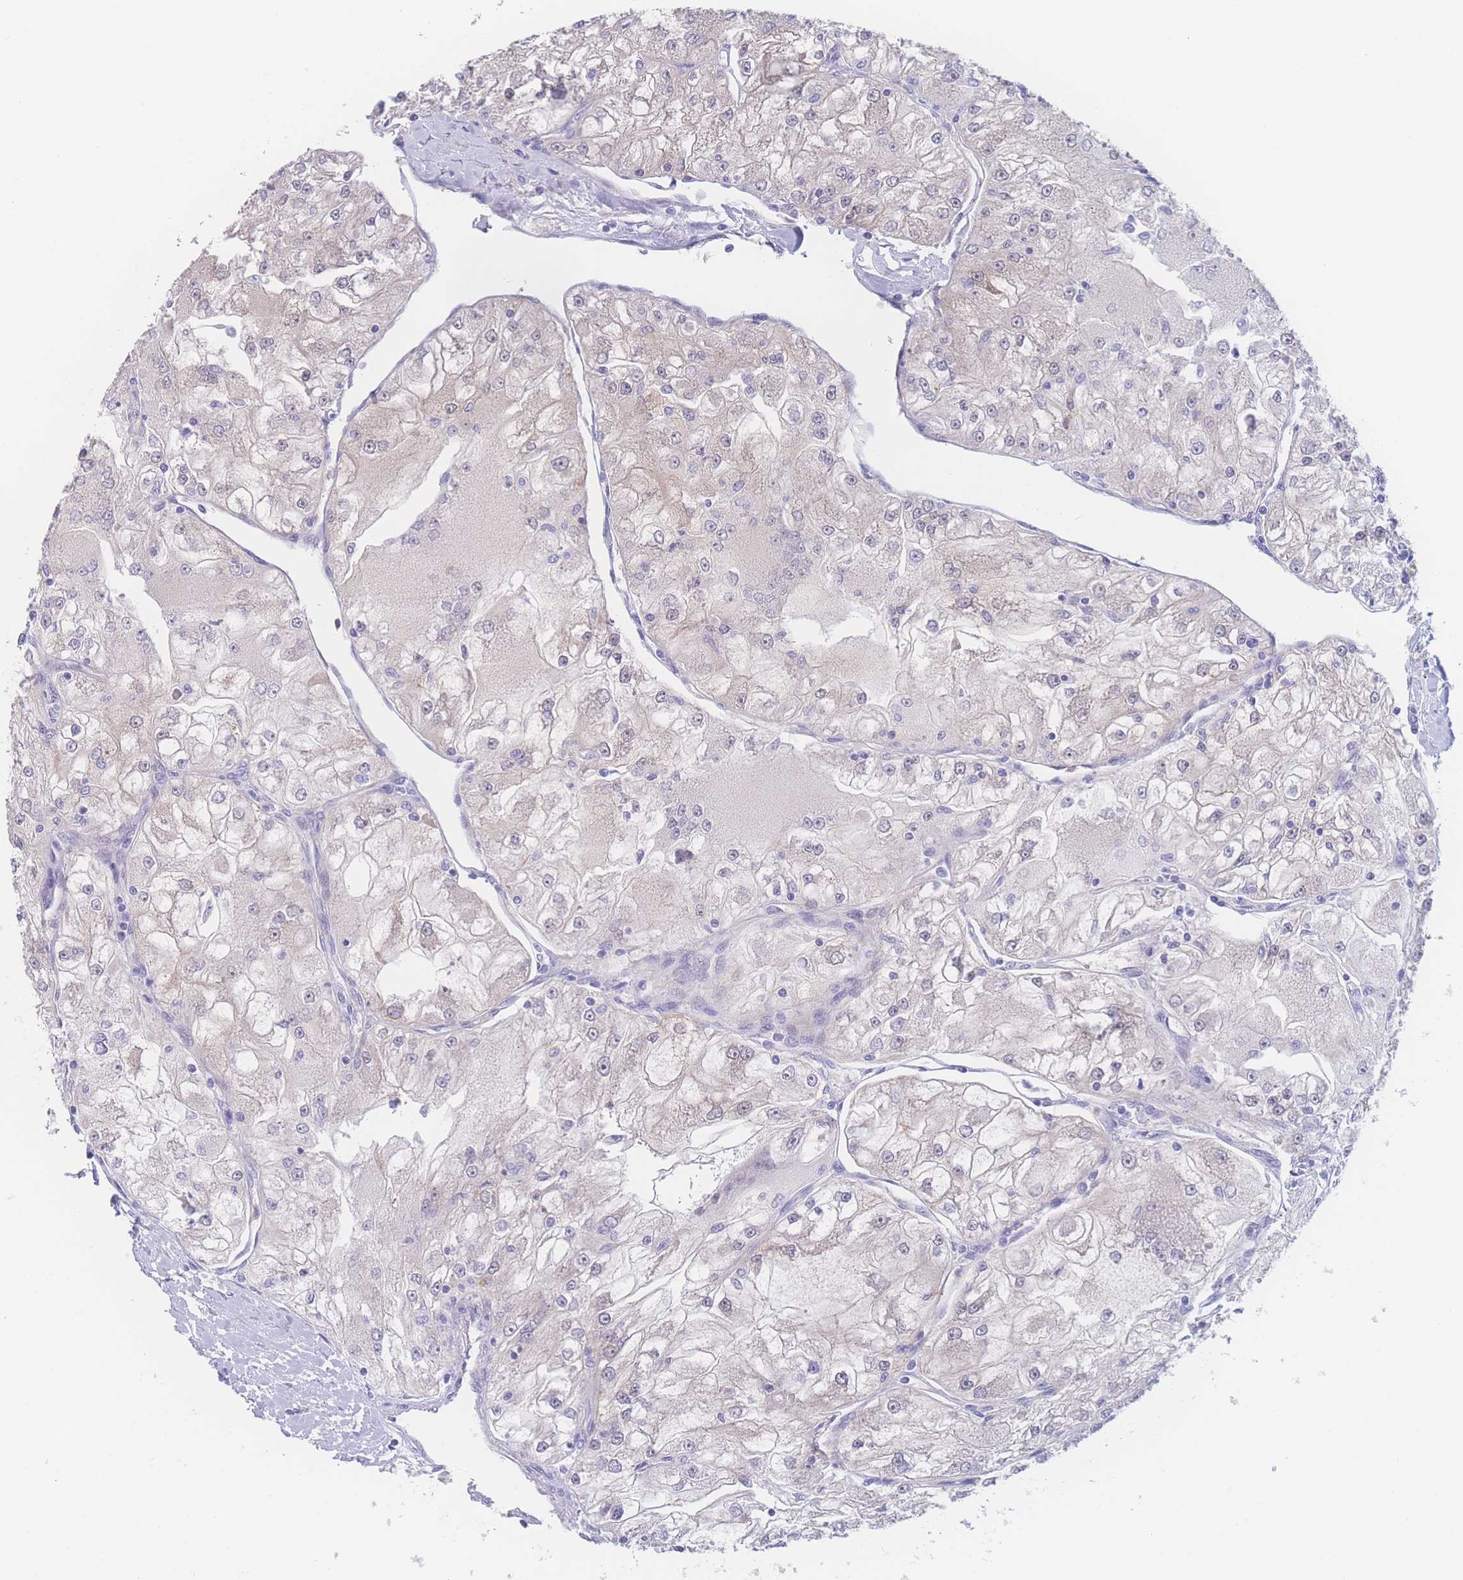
{"staining": {"intensity": "negative", "quantity": "none", "location": "none"}, "tissue": "renal cancer", "cell_type": "Tumor cells", "image_type": "cancer", "snomed": [{"axis": "morphology", "description": "Adenocarcinoma, NOS"}, {"axis": "topography", "description": "Kidney"}], "caption": "Immunohistochemistry image of neoplastic tissue: human adenocarcinoma (renal) stained with DAB (3,3'-diaminobenzidine) exhibits no significant protein positivity in tumor cells. The staining was performed using DAB to visualize the protein expression in brown, while the nuclei were stained in blue with hematoxylin (Magnification: 20x).", "gene": "CFAP97", "patient": {"sex": "female", "age": 72}}